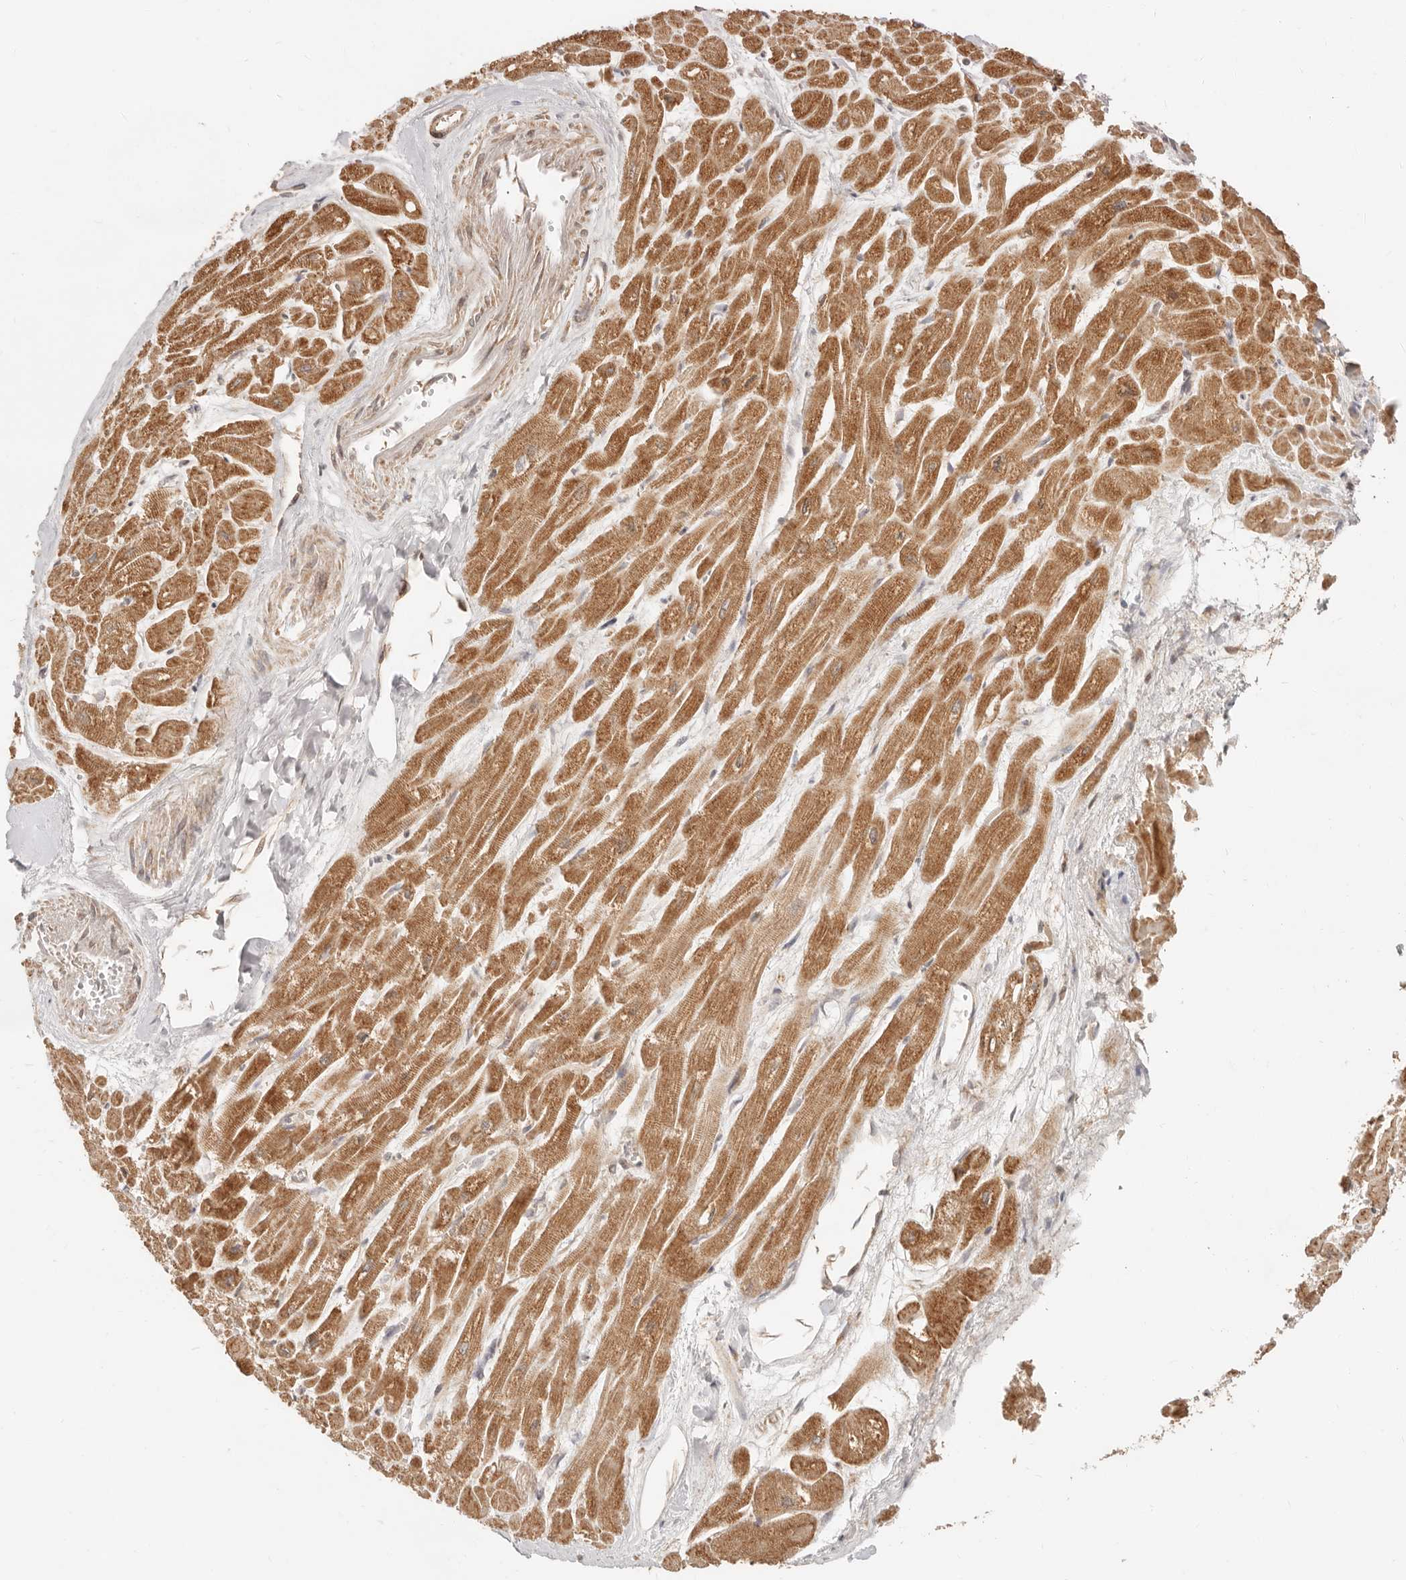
{"staining": {"intensity": "strong", "quantity": ">75%", "location": "cytoplasmic/membranous"}, "tissue": "heart muscle", "cell_type": "Cardiomyocytes", "image_type": "normal", "snomed": [{"axis": "morphology", "description": "Normal tissue, NOS"}, {"axis": "topography", "description": "Heart"}], "caption": "Immunohistochemistry photomicrograph of benign heart muscle stained for a protein (brown), which demonstrates high levels of strong cytoplasmic/membranous positivity in approximately >75% of cardiomyocytes.", "gene": "BAALC", "patient": {"sex": "male", "age": 54}}